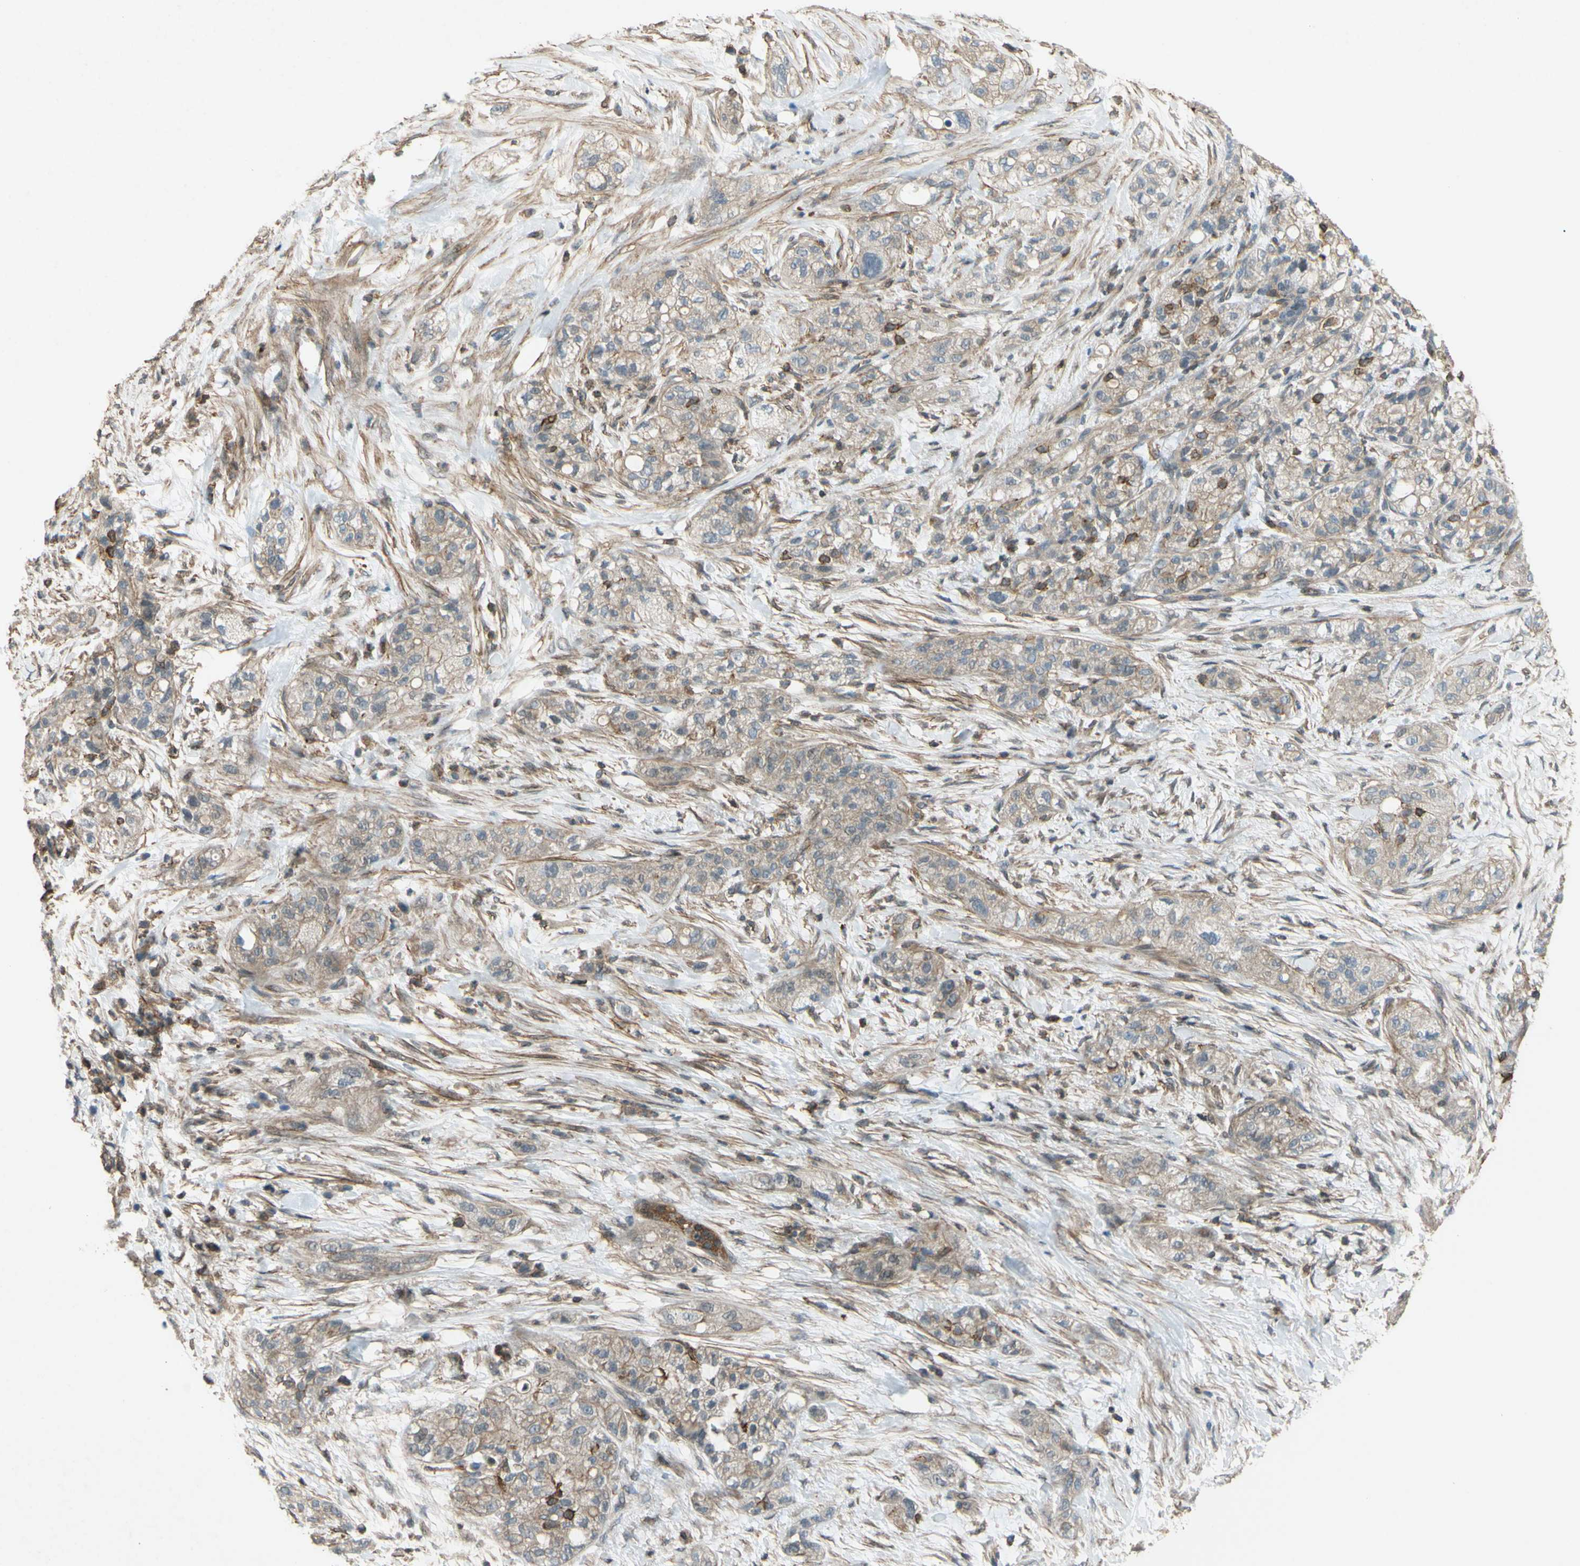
{"staining": {"intensity": "weak", "quantity": "25%-75%", "location": "cytoplasmic/membranous"}, "tissue": "pancreatic cancer", "cell_type": "Tumor cells", "image_type": "cancer", "snomed": [{"axis": "morphology", "description": "Adenocarcinoma, NOS"}, {"axis": "topography", "description": "Pancreas"}], "caption": "Pancreatic adenocarcinoma tissue displays weak cytoplasmic/membranous staining in about 25%-75% of tumor cells", "gene": "ADD3", "patient": {"sex": "female", "age": 78}}